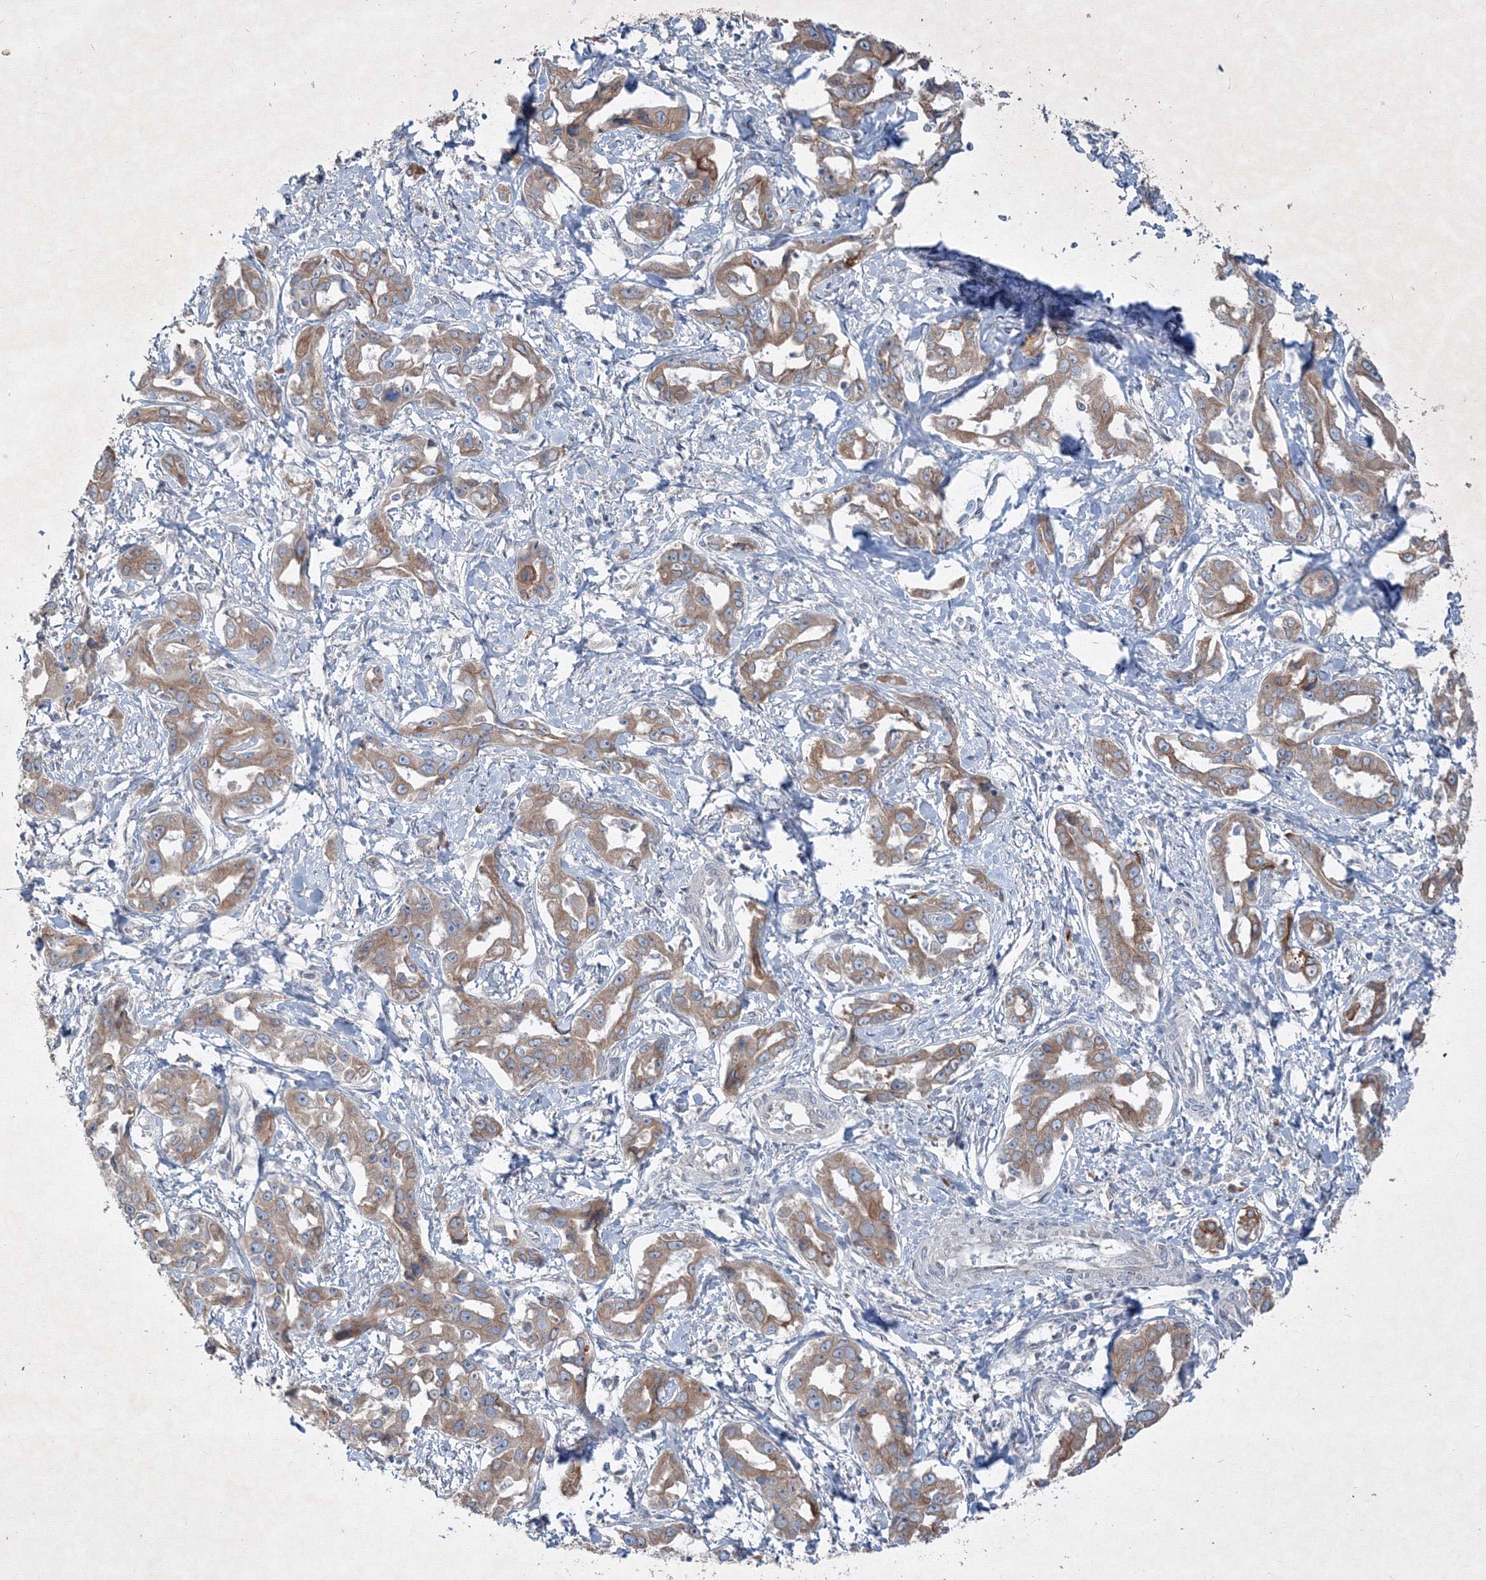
{"staining": {"intensity": "moderate", "quantity": ">75%", "location": "cytoplasmic/membranous"}, "tissue": "liver cancer", "cell_type": "Tumor cells", "image_type": "cancer", "snomed": [{"axis": "morphology", "description": "Cholangiocarcinoma"}, {"axis": "topography", "description": "Liver"}], "caption": "Immunohistochemistry (IHC) (DAB (3,3'-diaminobenzidine)) staining of liver cholangiocarcinoma reveals moderate cytoplasmic/membranous protein staining in about >75% of tumor cells. (DAB IHC, brown staining for protein, blue staining for nuclei).", "gene": "IFNAR1", "patient": {"sex": "male", "age": 59}}